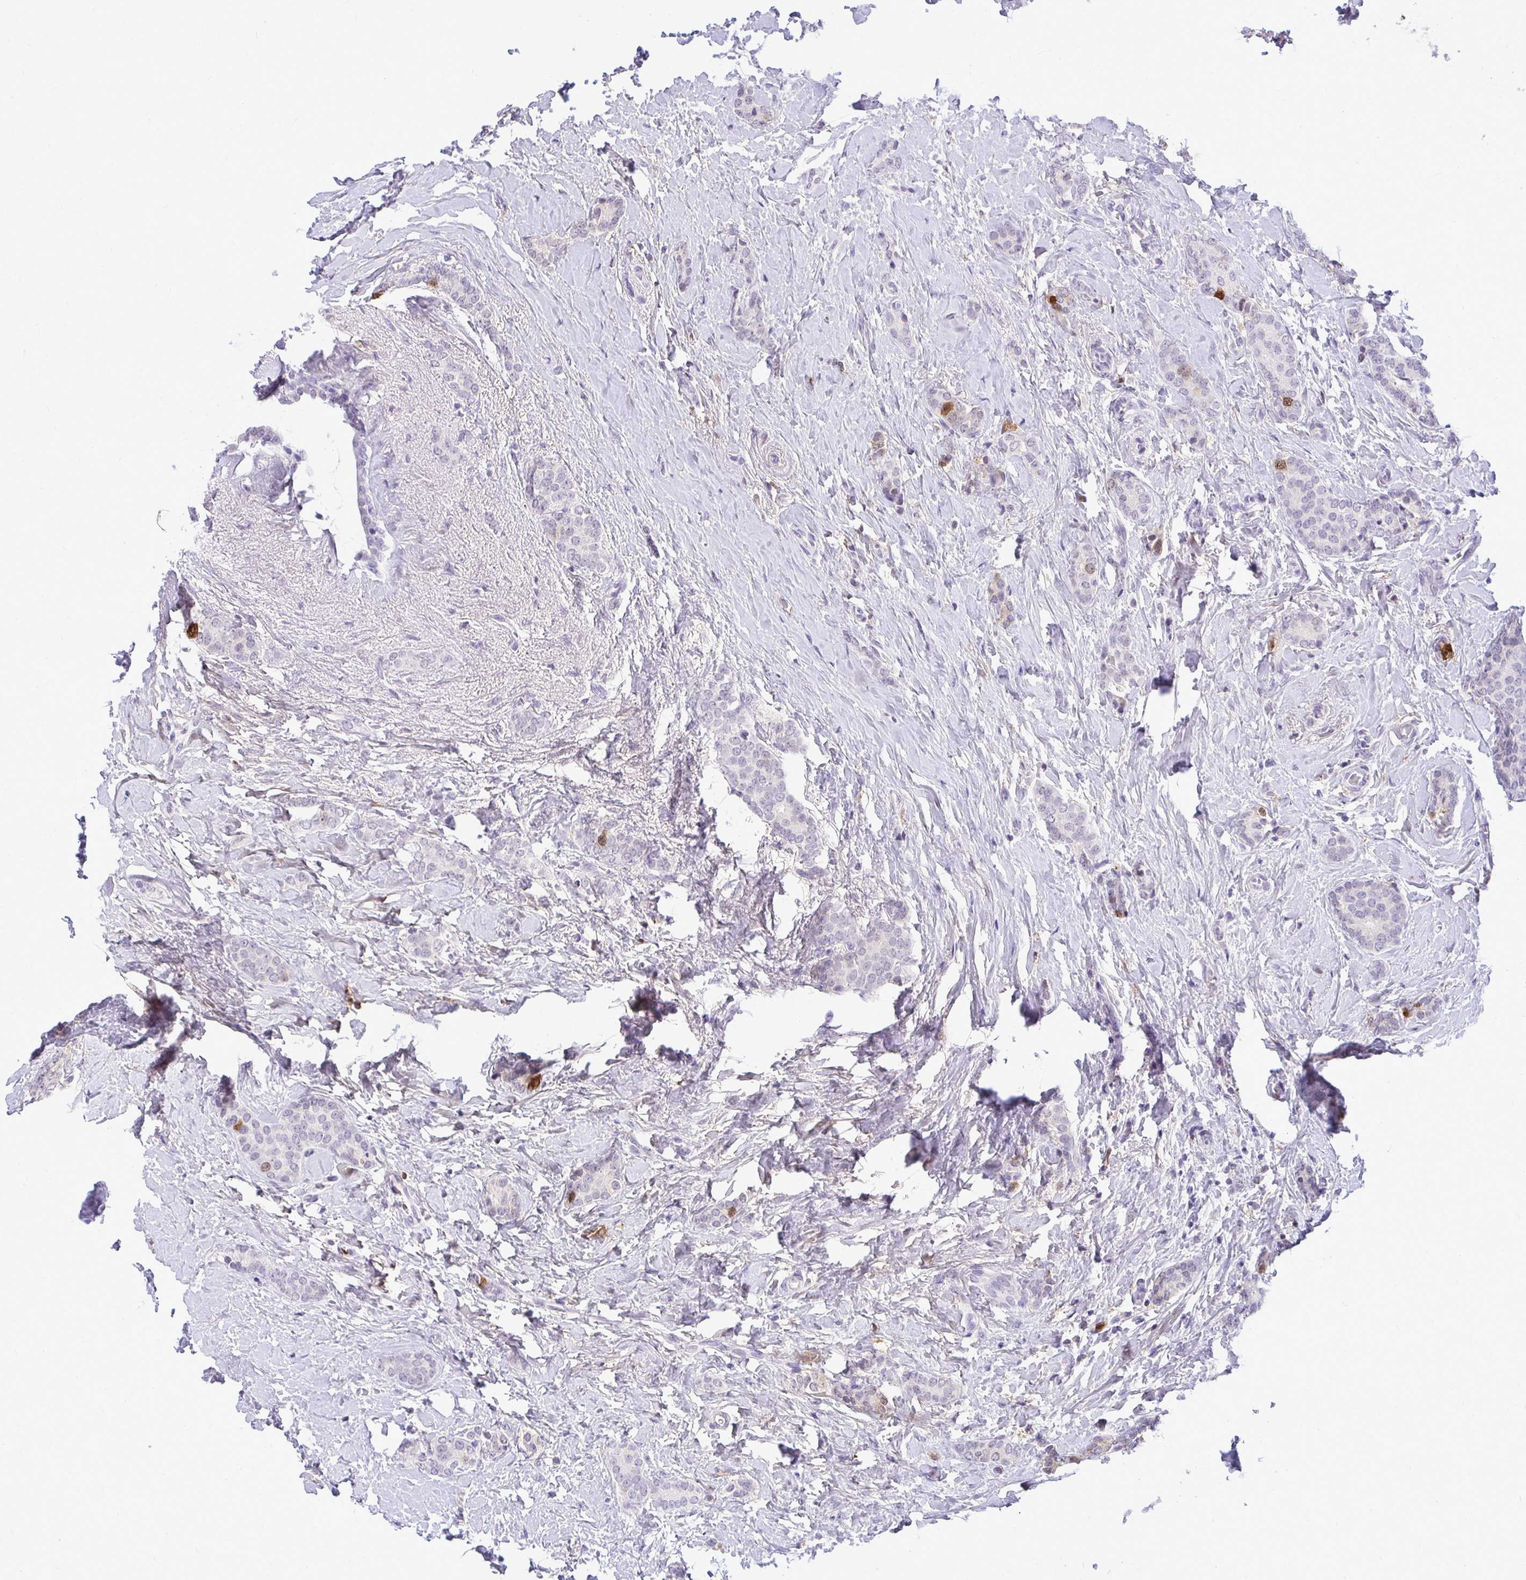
{"staining": {"intensity": "moderate", "quantity": "<25%", "location": "nuclear"}, "tissue": "breast cancer", "cell_type": "Tumor cells", "image_type": "cancer", "snomed": [{"axis": "morphology", "description": "Normal tissue, NOS"}, {"axis": "morphology", "description": "Duct carcinoma"}, {"axis": "topography", "description": "Breast"}], "caption": "Human breast cancer (invasive ductal carcinoma) stained for a protein (brown) demonstrates moderate nuclear positive expression in about <25% of tumor cells.", "gene": "CDC20", "patient": {"sex": "female", "age": 77}}